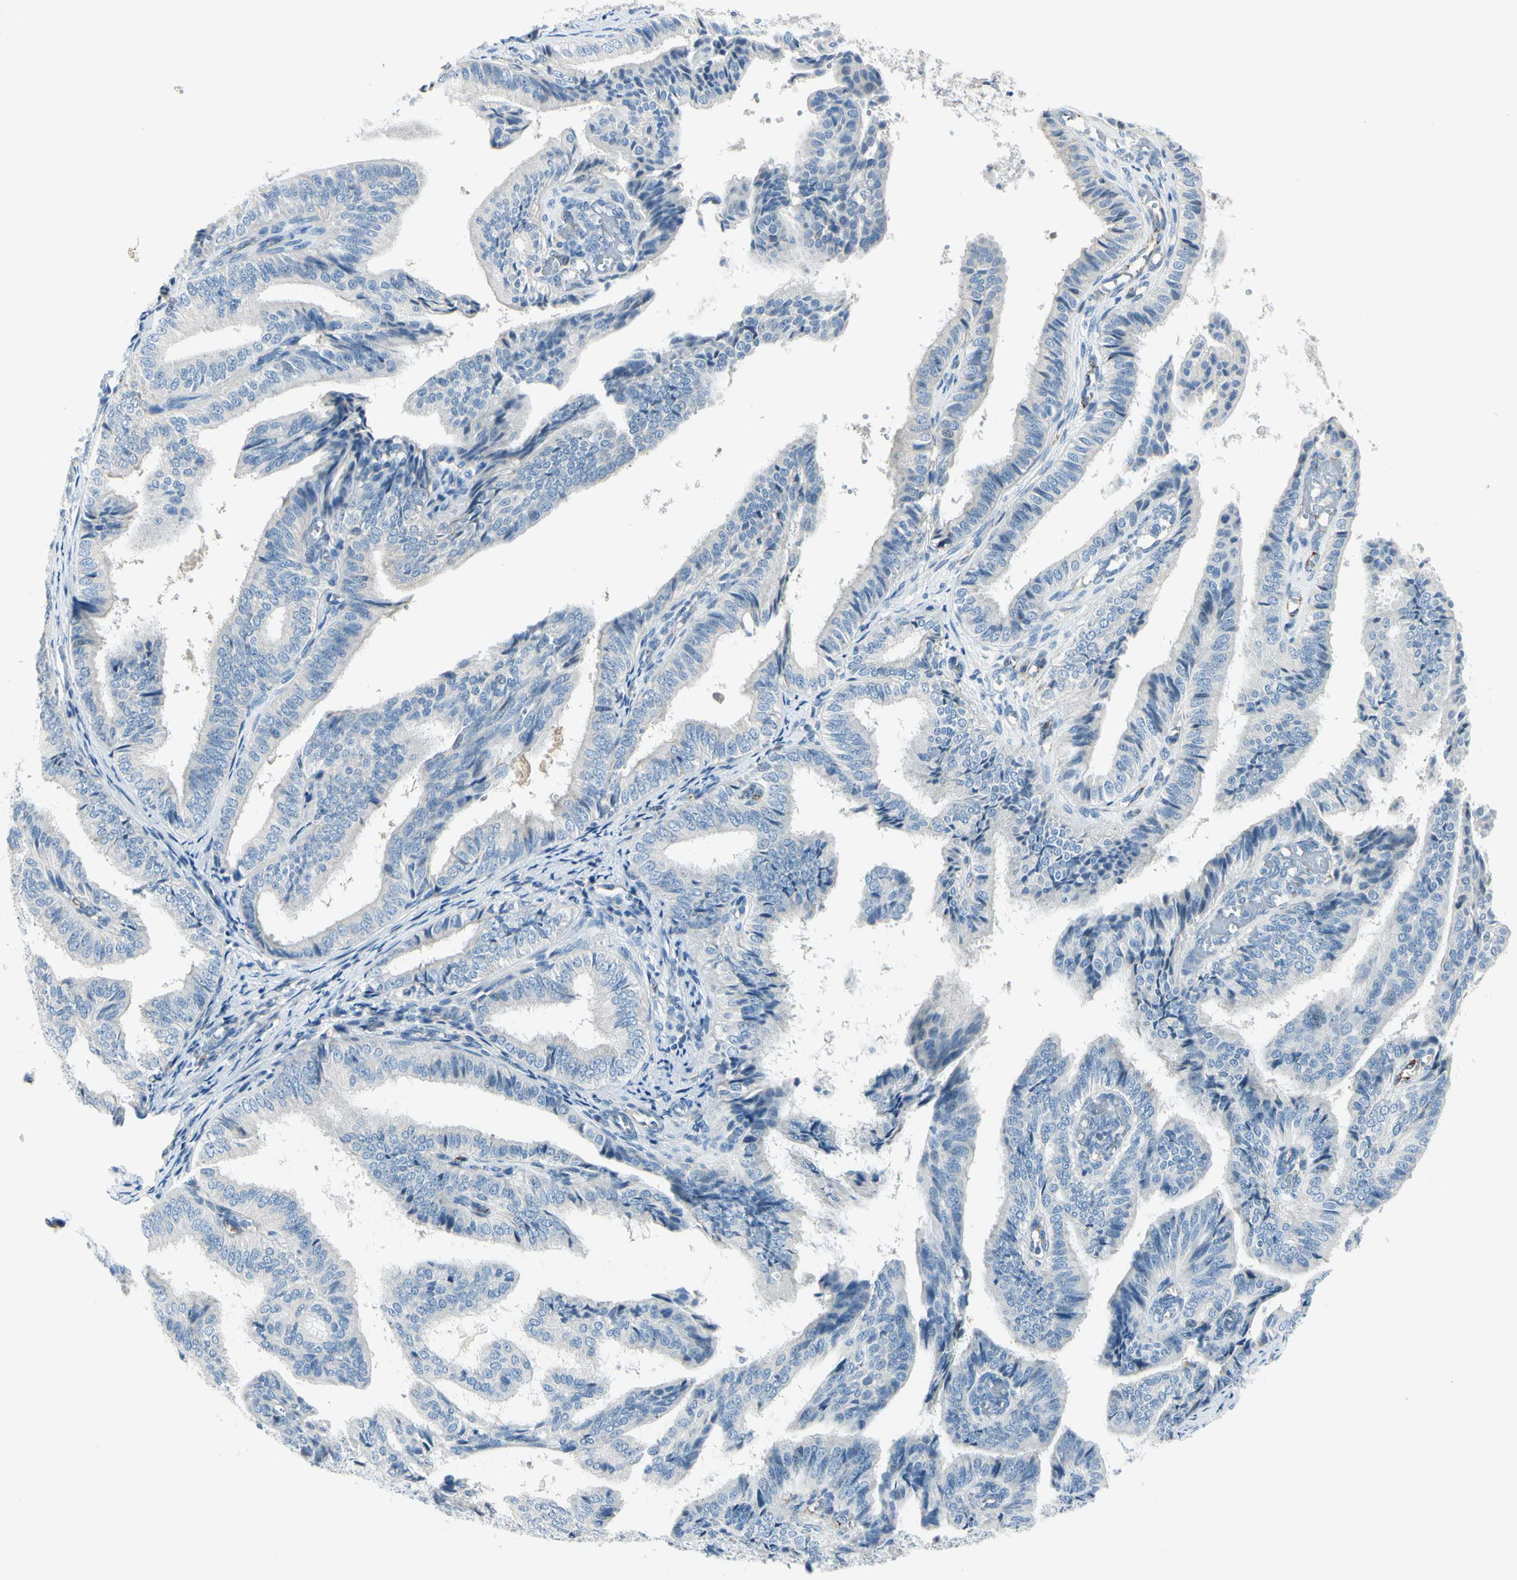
{"staining": {"intensity": "negative", "quantity": "none", "location": "none"}, "tissue": "endometrial cancer", "cell_type": "Tumor cells", "image_type": "cancer", "snomed": [{"axis": "morphology", "description": "Adenocarcinoma, NOS"}, {"axis": "topography", "description": "Endometrium"}], "caption": "Tumor cells are negative for brown protein staining in endometrial cancer.", "gene": "SLC6A15", "patient": {"sex": "female", "age": 58}}